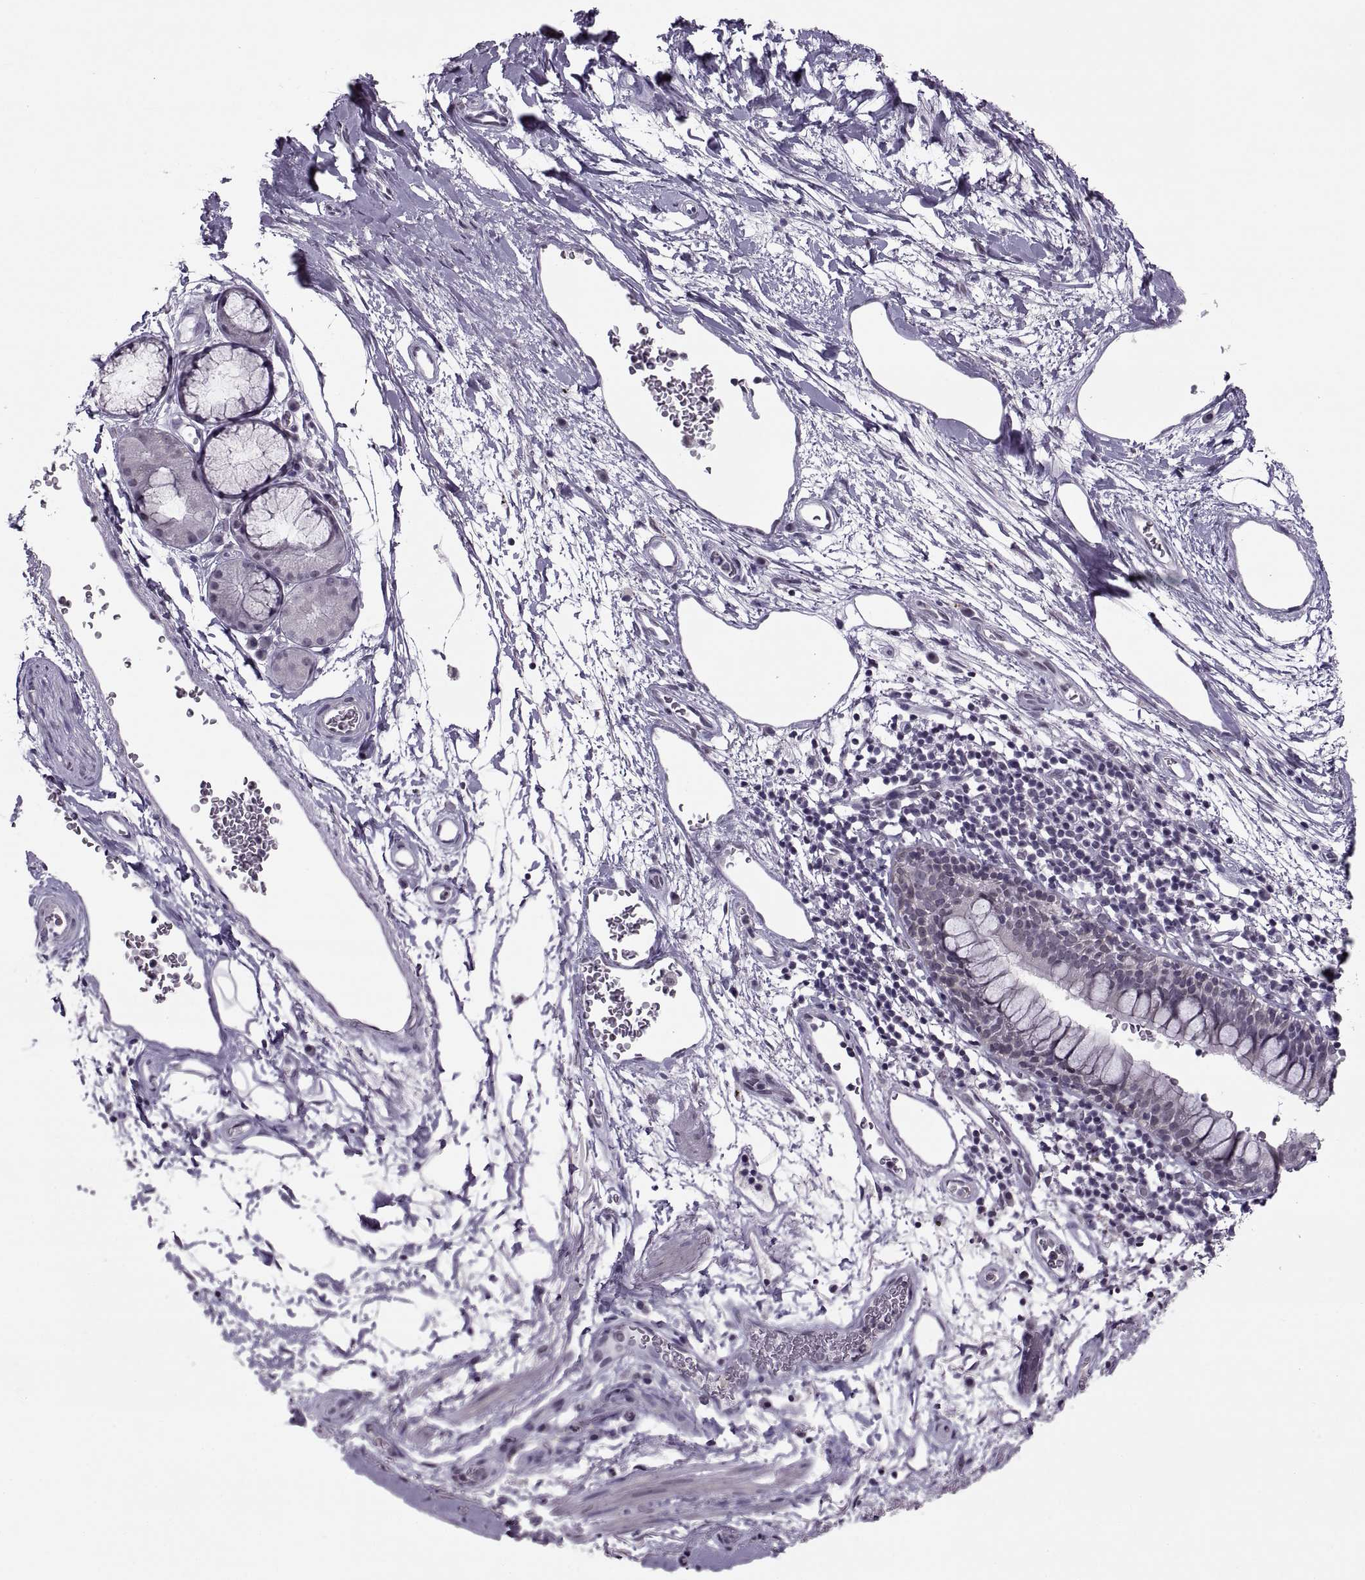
{"staining": {"intensity": "negative", "quantity": "none", "location": "none"}, "tissue": "bronchus", "cell_type": "Respiratory epithelial cells", "image_type": "normal", "snomed": [{"axis": "morphology", "description": "Normal tissue, NOS"}, {"axis": "topography", "description": "Cartilage tissue"}, {"axis": "topography", "description": "Bronchus"}], "caption": "Immunohistochemistry (IHC) histopathology image of unremarkable human bronchus stained for a protein (brown), which shows no staining in respiratory epithelial cells.", "gene": "OTP", "patient": {"sex": "male", "age": 58}}